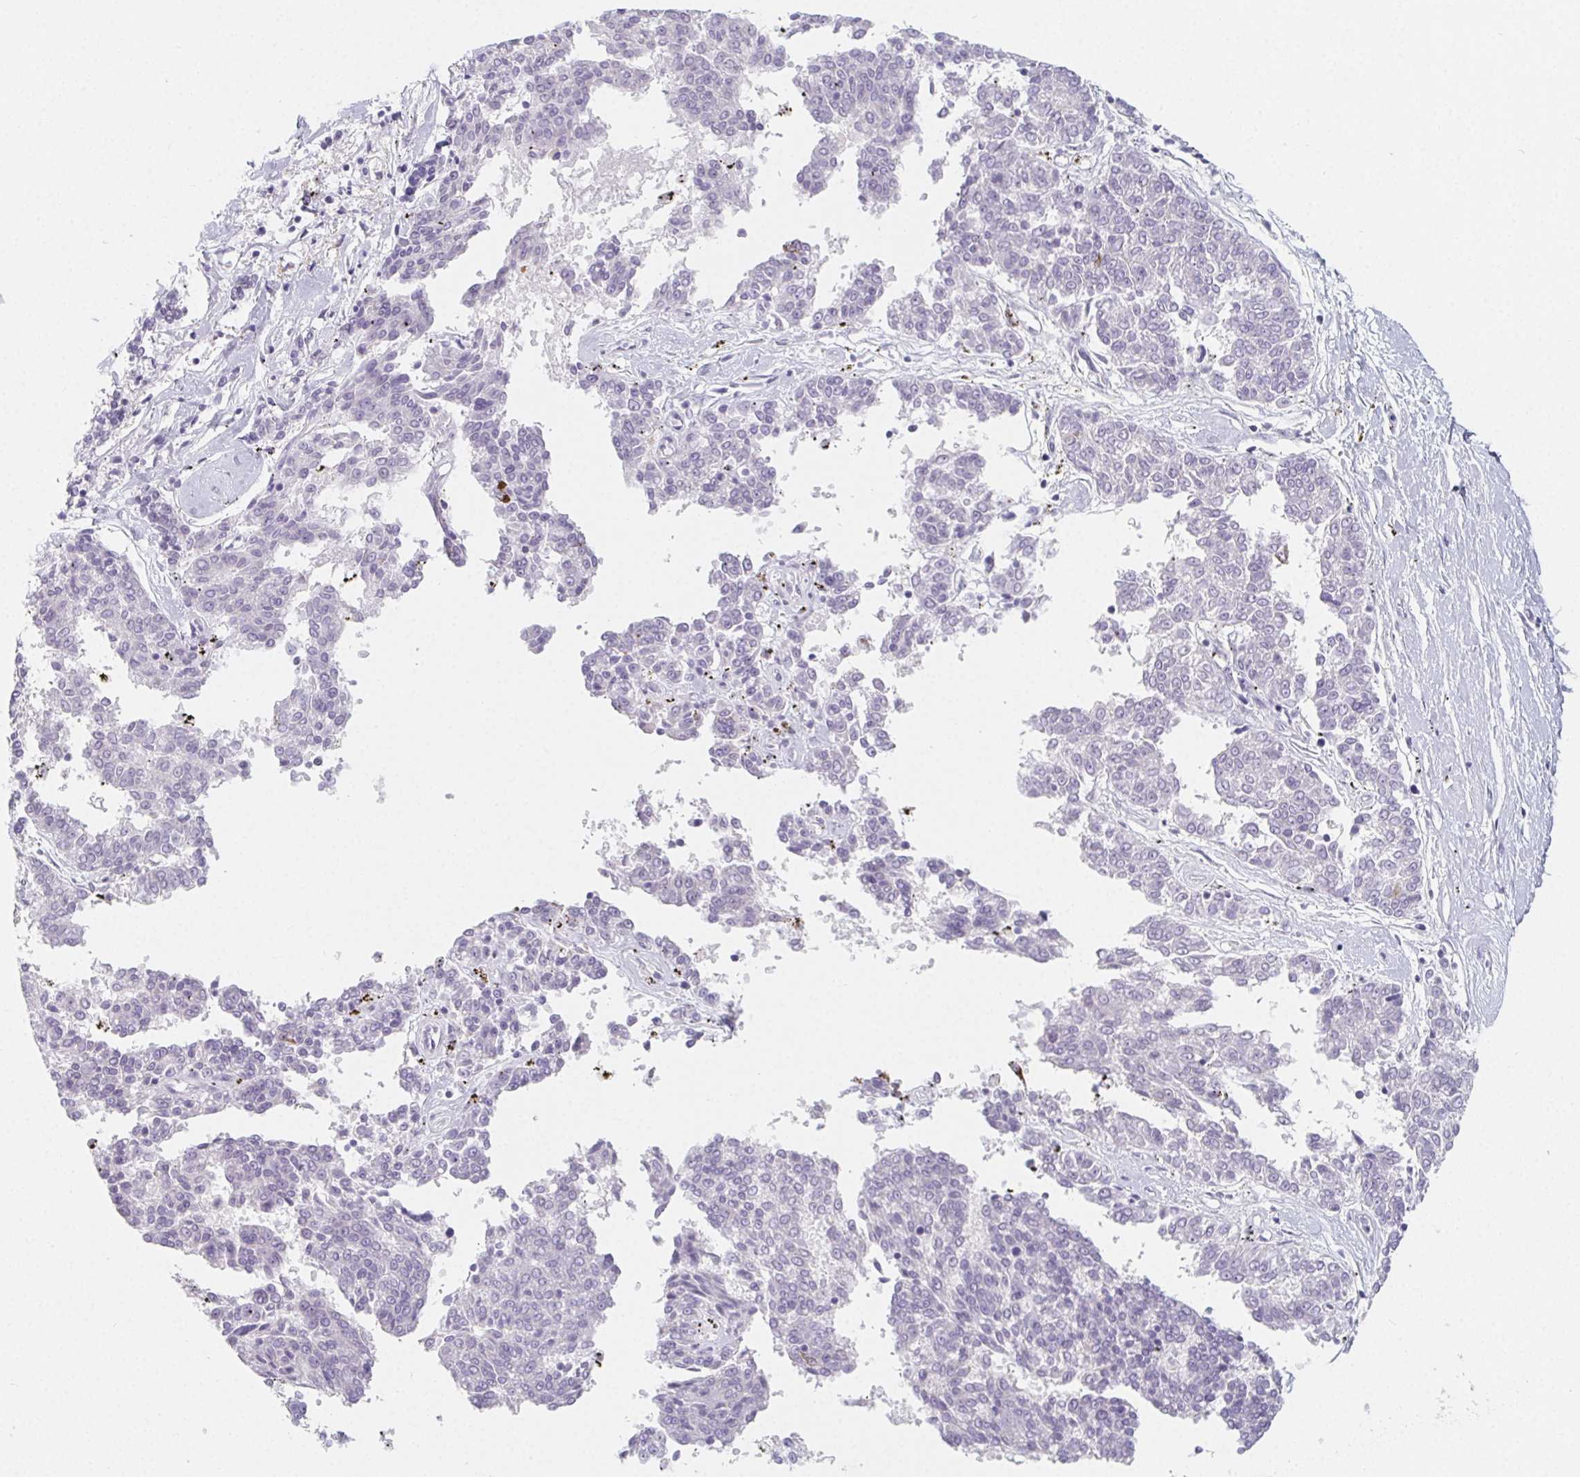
{"staining": {"intensity": "negative", "quantity": "none", "location": "none"}, "tissue": "melanoma", "cell_type": "Tumor cells", "image_type": "cancer", "snomed": [{"axis": "morphology", "description": "Malignant melanoma, NOS"}, {"axis": "topography", "description": "Skin"}], "caption": "Tumor cells show no significant staining in malignant melanoma.", "gene": "GLIPR1L1", "patient": {"sex": "female", "age": 72}}